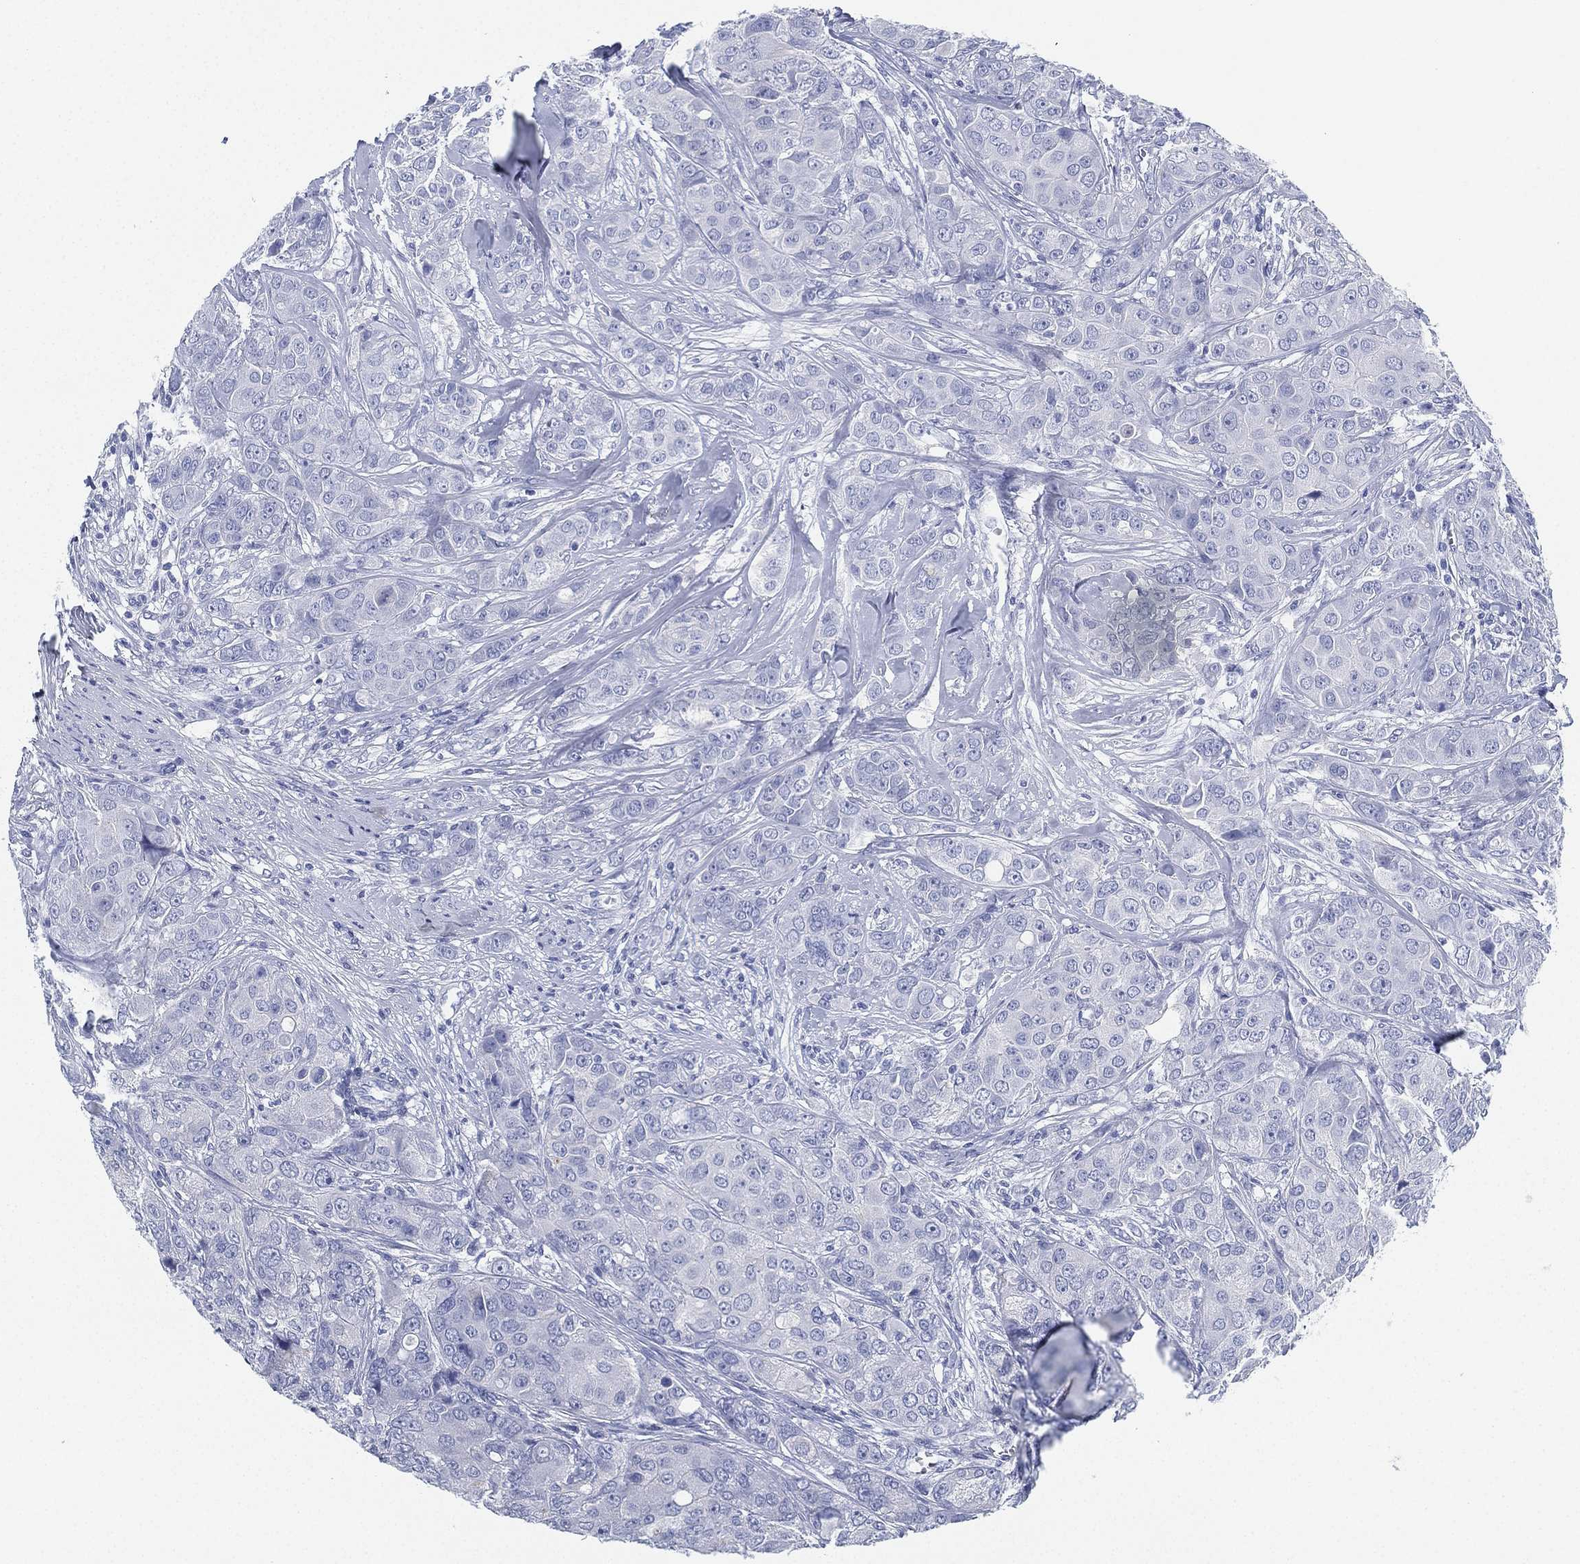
{"staining": {"intensity": "negative", "quantity": "none", "location": "none"}, "tissue": "breast cancer", "cell_type": "Tumor cells", "image_type": "cancer", "snomed": [{"axis": "morphology", "description": "Duct carcinoma"}, {"axis": "topography", "description": "Breast"}], "caption": "The immunohistochemistry (IHC) image has no significant staining in tumor cells of infiltrating ductal carcinoma (breast) tissue.", "gene": "DEFB121", "patient": {"sex": "female", "age": 43}}